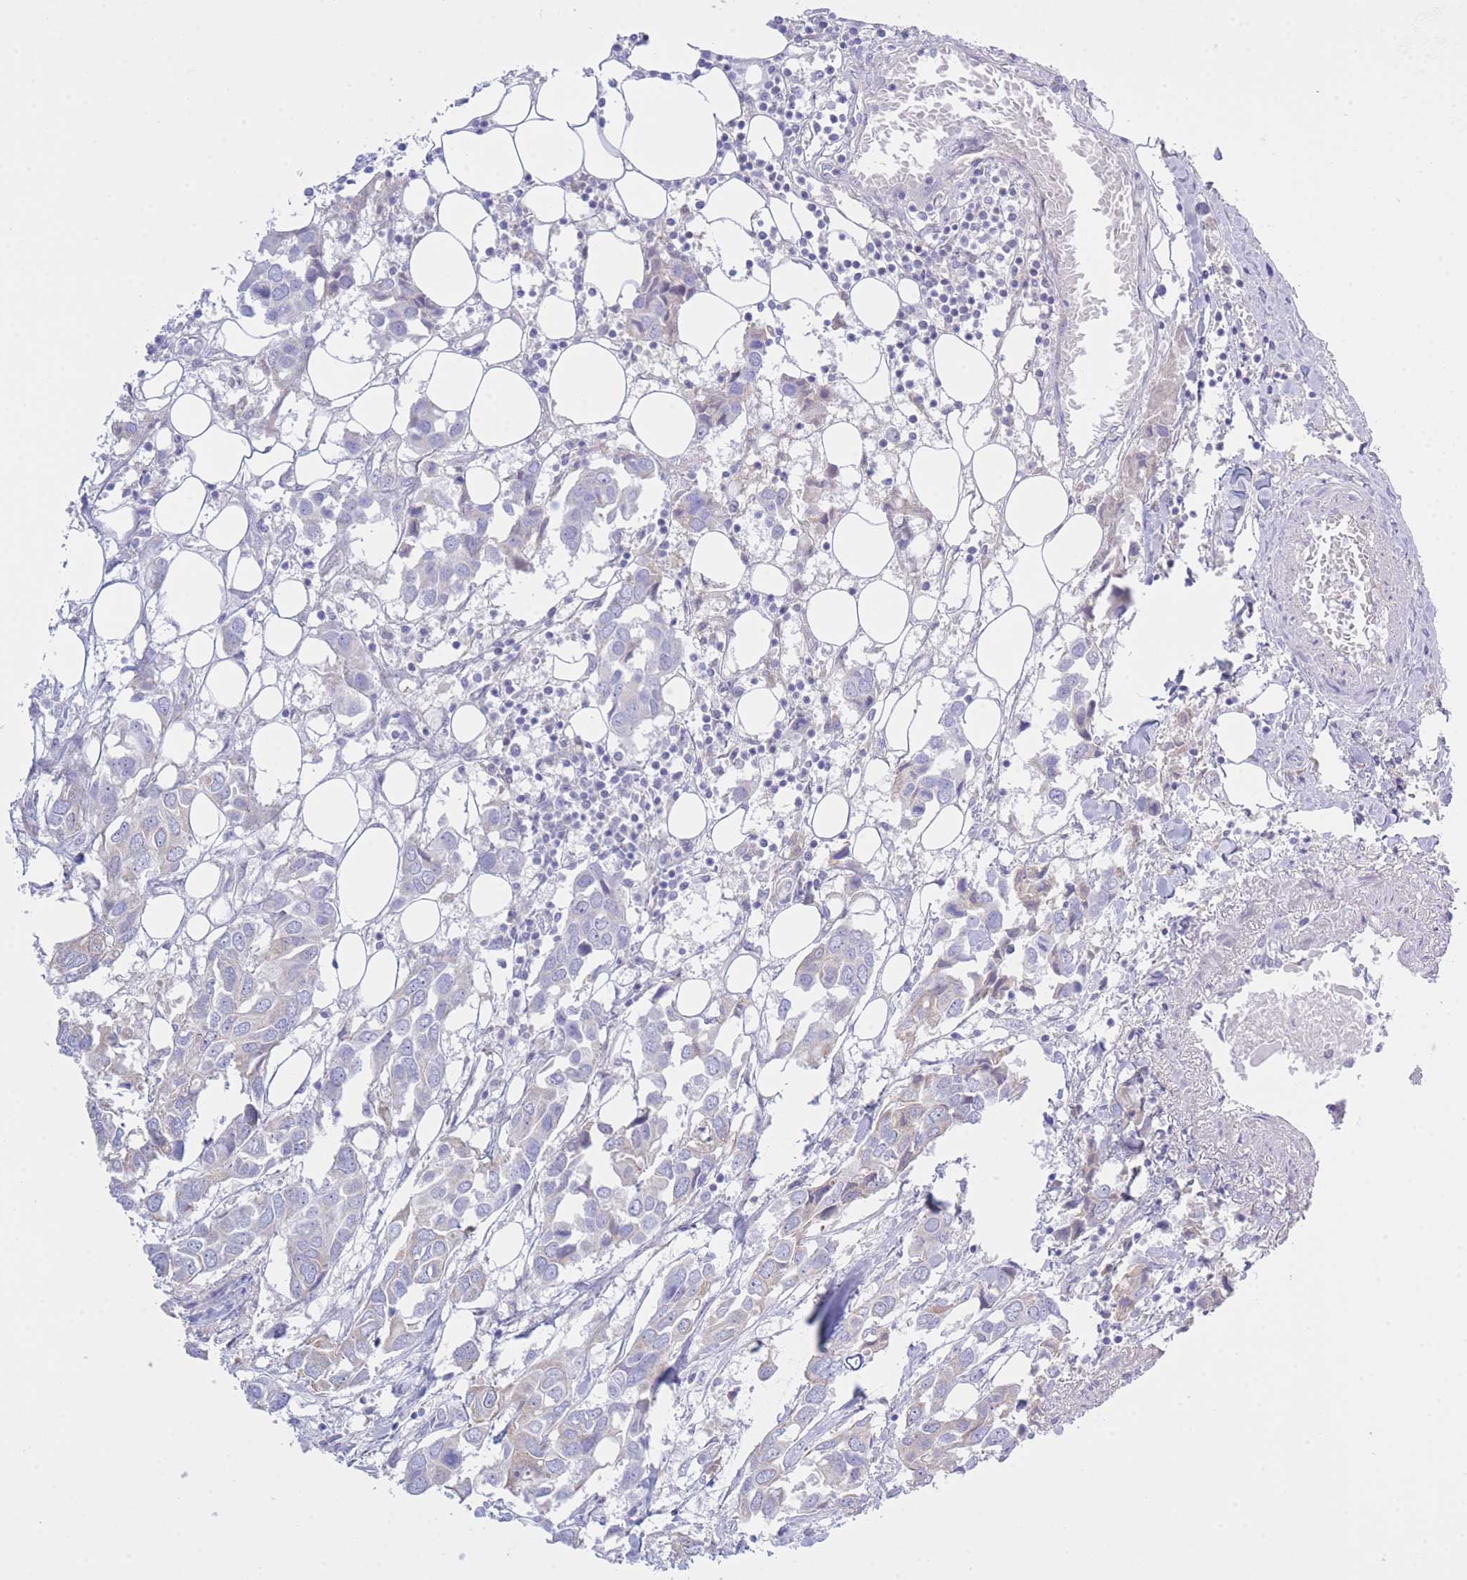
{"staining": {"intensity": "negative", "quantity": "none", "location": "none"}, "tissue": "breast cancer", "cell_type": "Tumor cells", "image_type": "cancer", "snomed": [{"axis": "morphology", "description": "Duct carcinoma"}, {"axis": "topography", "description": "Breast"}], "caption": "Protein analysis of intraductal carcinoma (breast) shows no significant staining in tumor cells.", "gene": "NANP", "patient": {"sex": "female", "age": 83}}